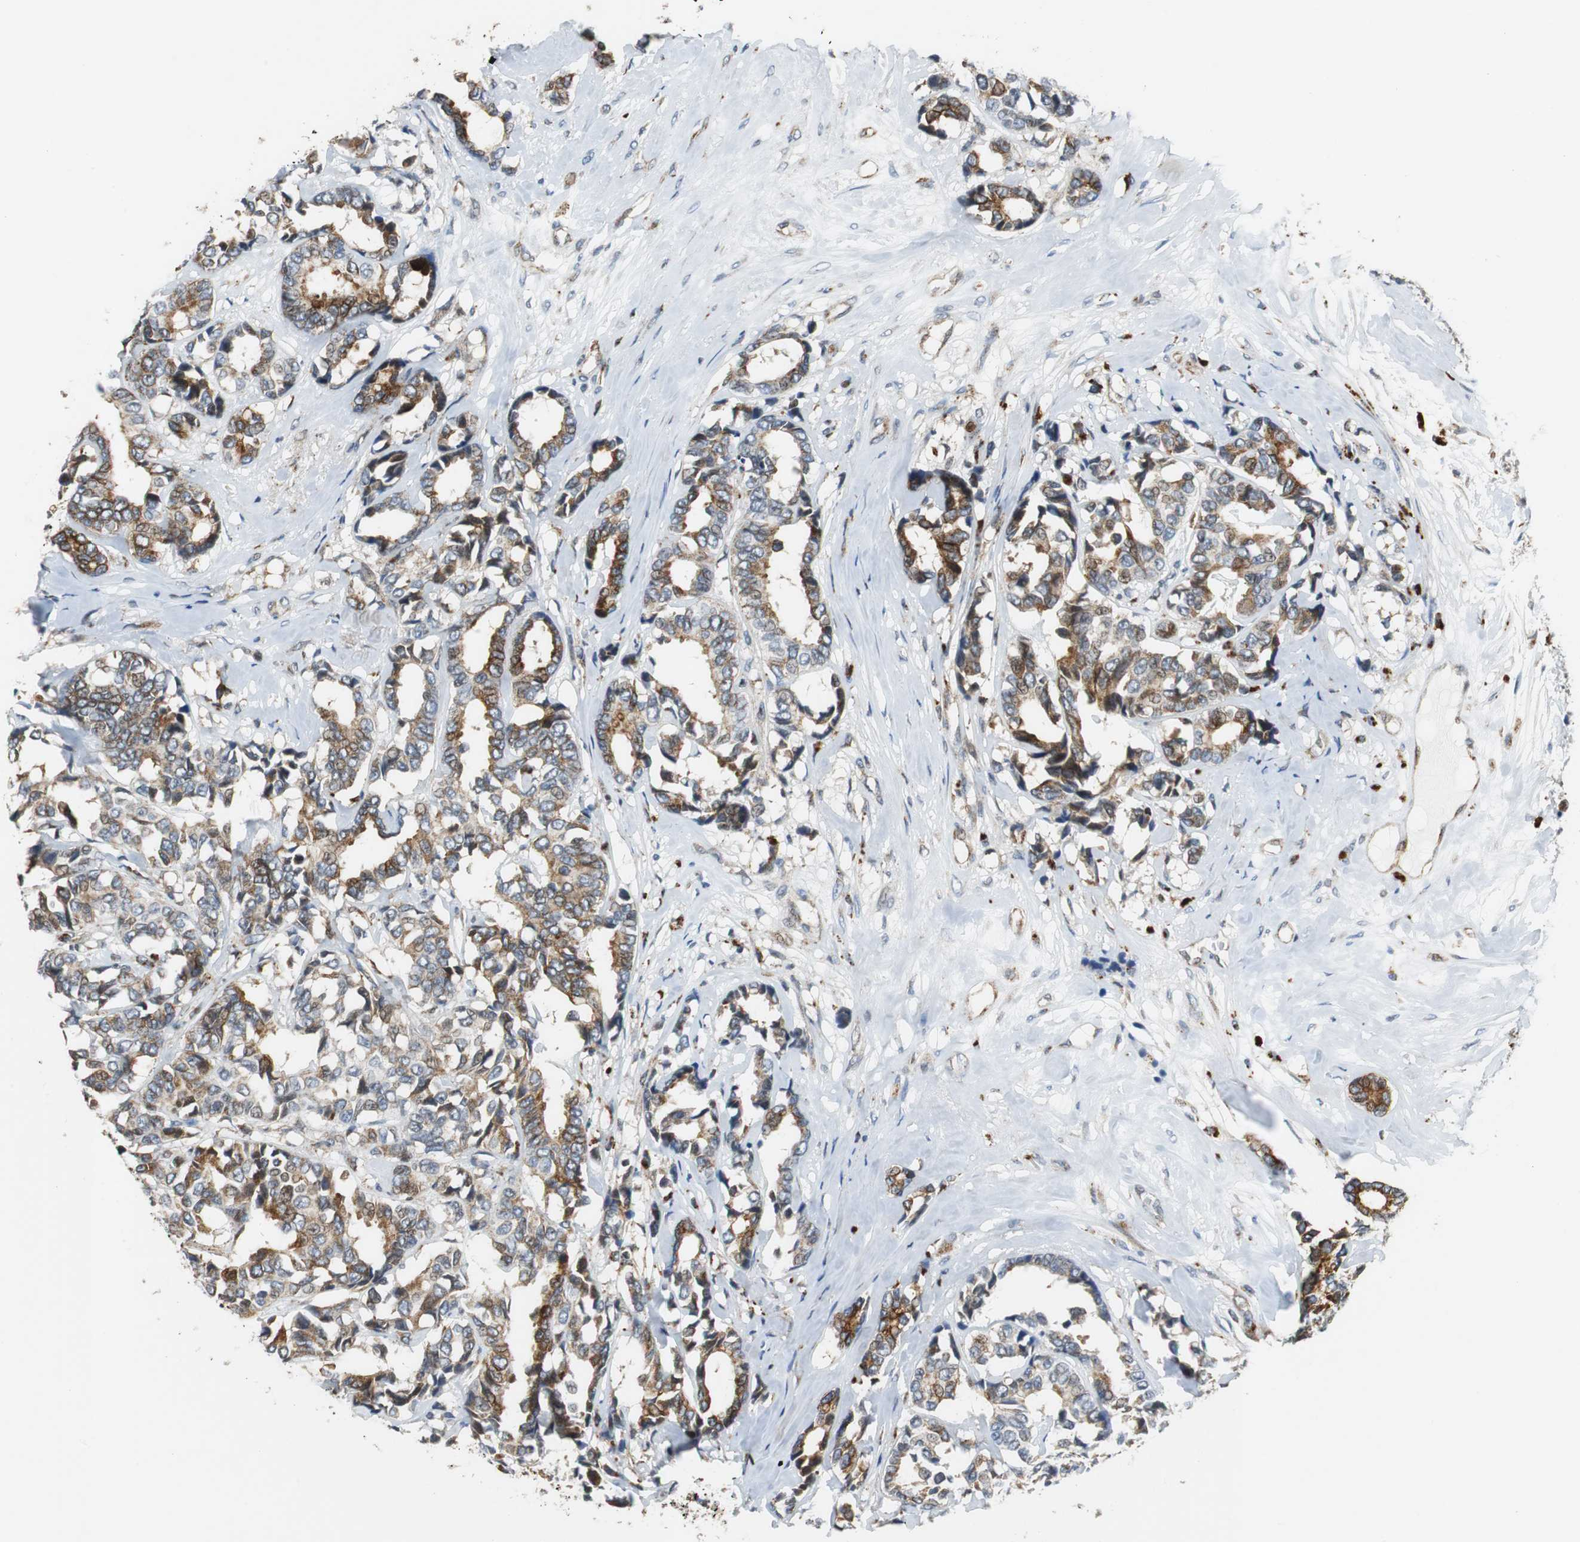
{"staining": {"intensity": "moderate", "quantity": "25%-75%", "location": "cytoplasmic/membranous"}, "tissue": "breast cancer", "cell_type": "Tumor cells", "image_type": "cancer", "snomed": [{"axis": "morphology", "description": "Duct carcinoma"}, {"axis": "topography", "description": "Breast"}], "caption": "Protein analysis of breast cancer tissue demonstrates moderate cytoplasmic/membranous positivity in about 25%-75% of tumor cells.", "gene": "TUBA4A", "patient": {"sex": "female", "age": 87}}